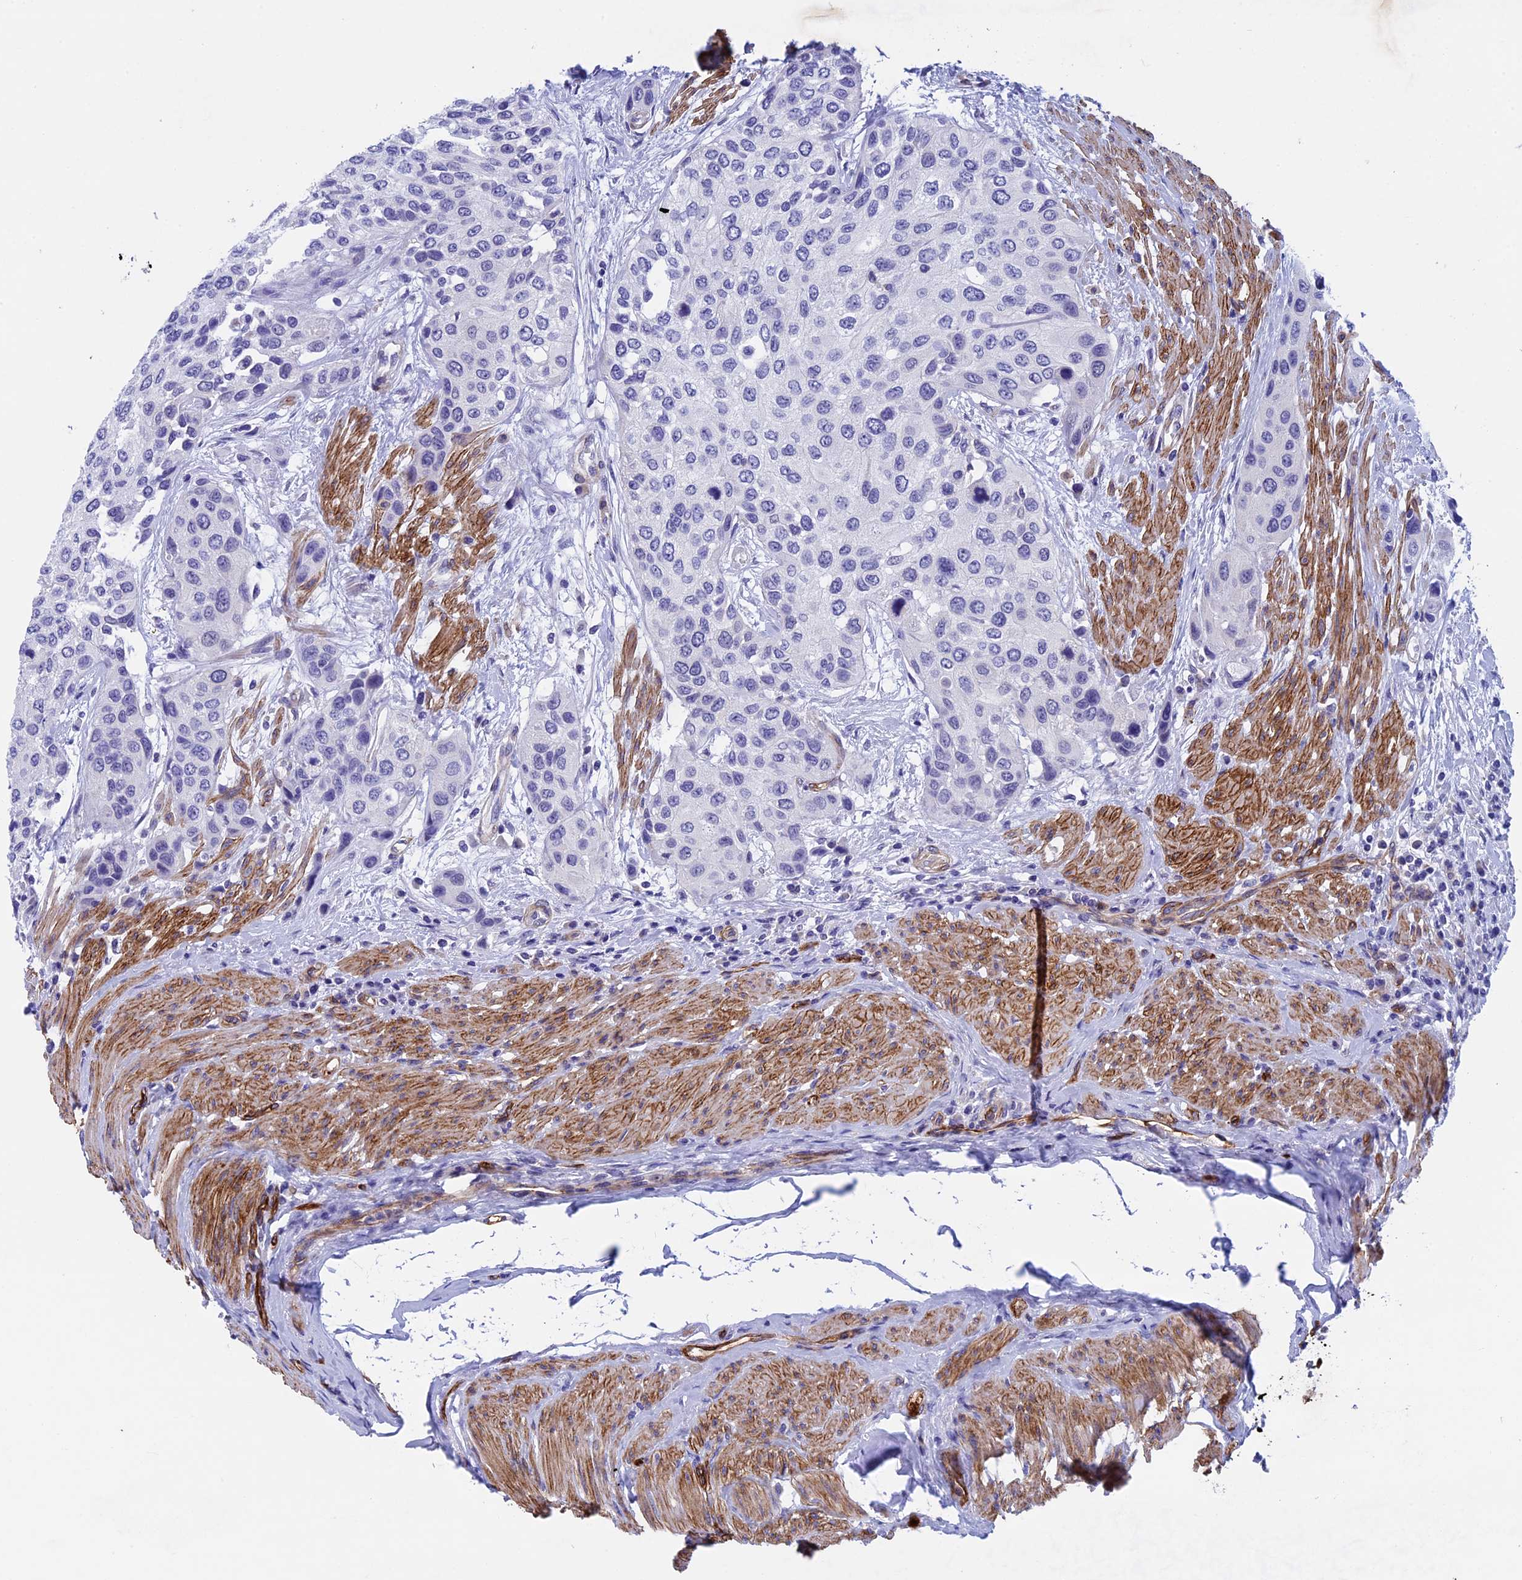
{"staining": {"intensity": "negative", "quantity": "none", "location": "none"}, "tissue": "urothelial cancer", "cell_type": "Tumor cells", "image_type": "cancer", "snomed": [{"axis": "morphology", "description": "Normal tissue, NOS"}, {"axis": "morphology", "description": "Urothelial carcinoma, High grade"}, {"axis": "topography", "description": "Vascular tissue"}, {"axis": "topography", "description": "Urinary bladder"}], "caption": "DAB immunohistochemical staining of human urothelial cancer reveals no significant positivity in tumor cells. Nuclei are stained in blue.", "gene": "INSYN1", "patient": {"sex": "female", "age": 56}}